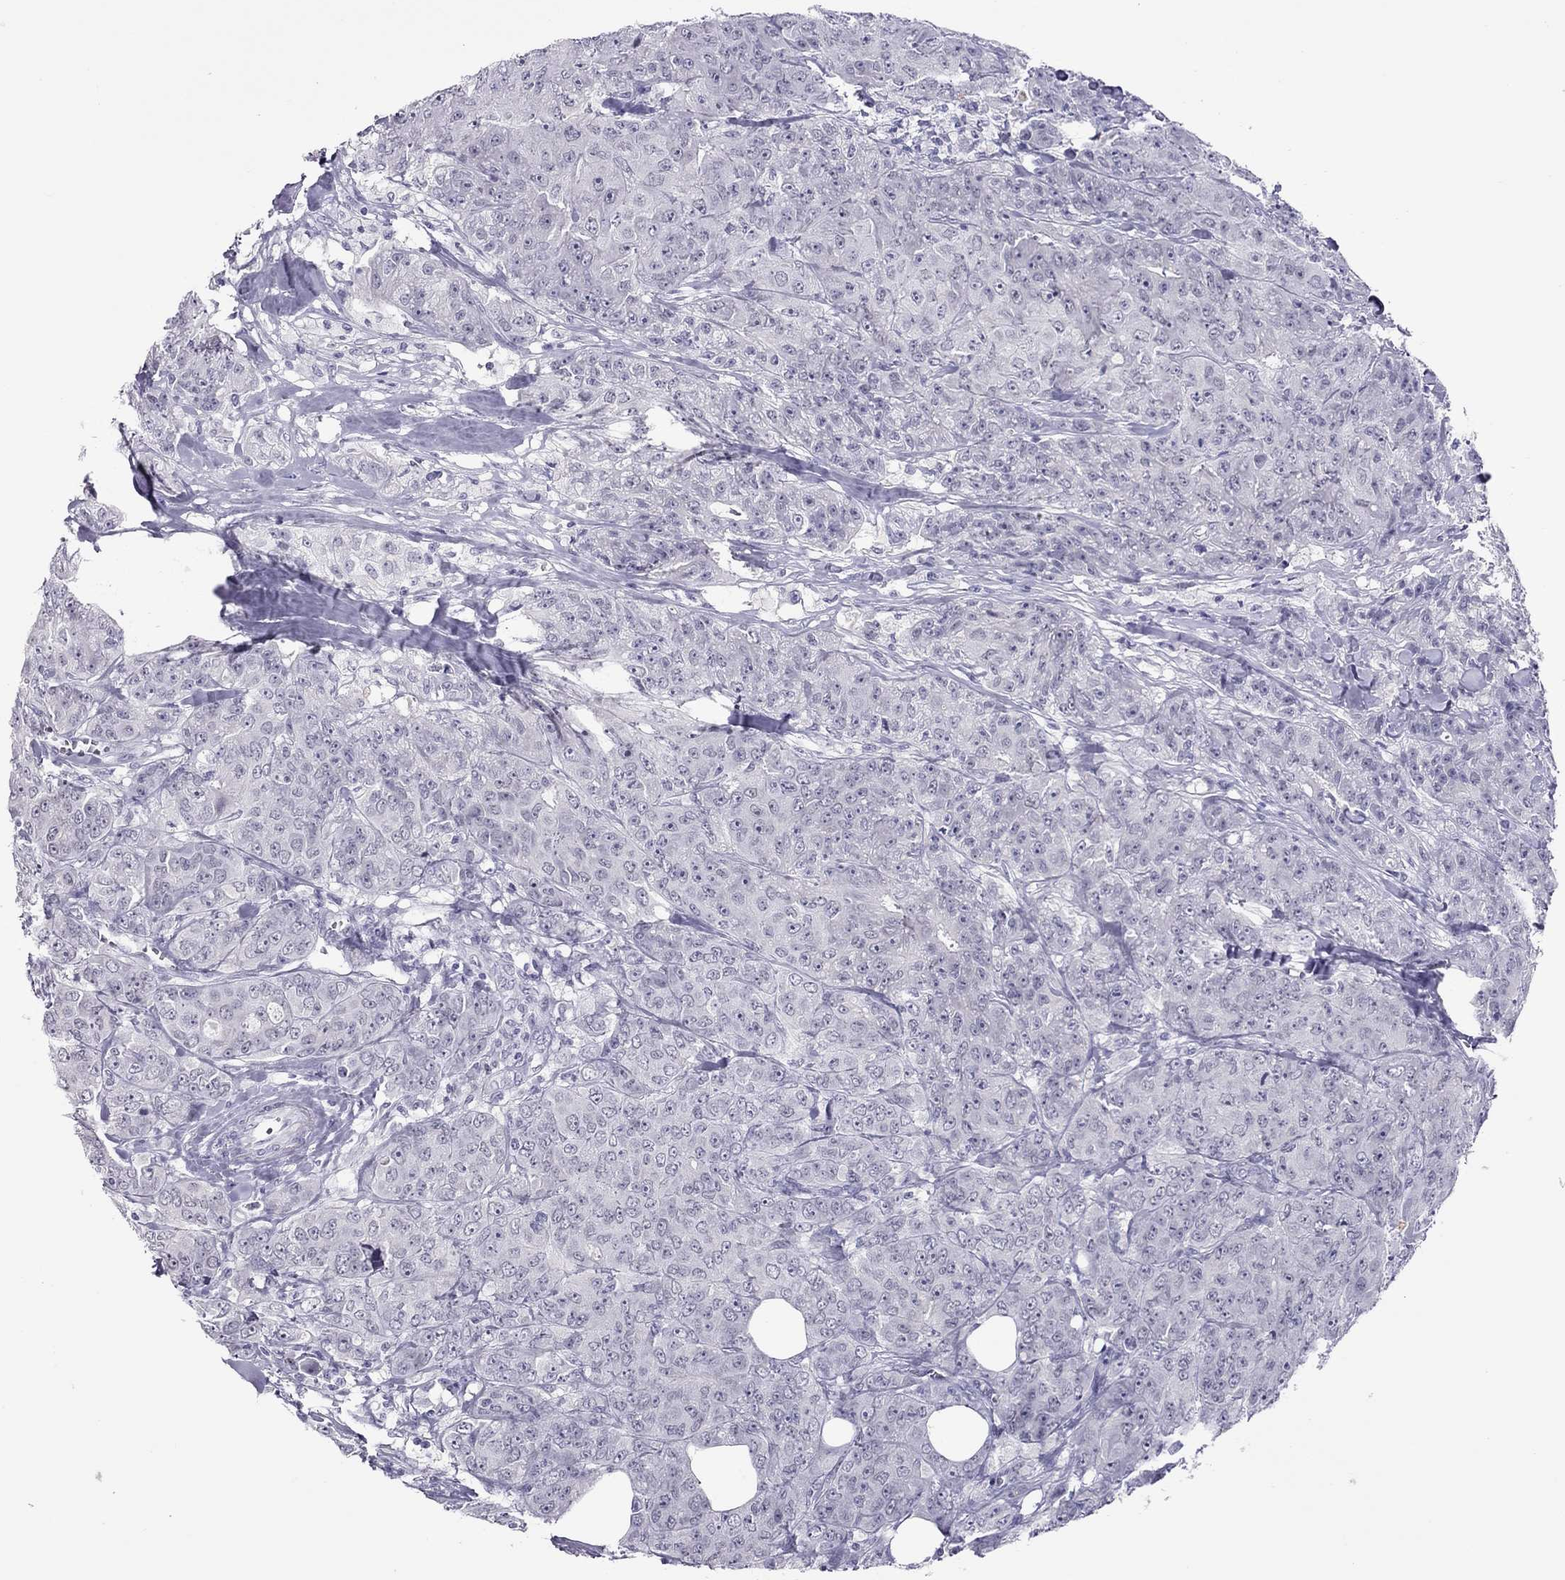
{"staining": {"intensity": "negative", "quantity": "none", "location": "none"}, "tissue": "breast cancer", "cell_type": "Tumor cells", "image_type": "cancer", "snomed": [{"axis": "morphology", "description": "Duct carcinoma"}, {"axis": "topography", "description": "Breast"}], "caption": "Tumor cells are negative for protein expression in human breast cancer. Brightfield microscopy of IHC stained with DAB (3,3'-diaminobenzidine) (brown) and hematoxylin (blue), captured at high magnification.", "gene": "CHRNB3", "patient": {"sex": "female", "age": 43}}